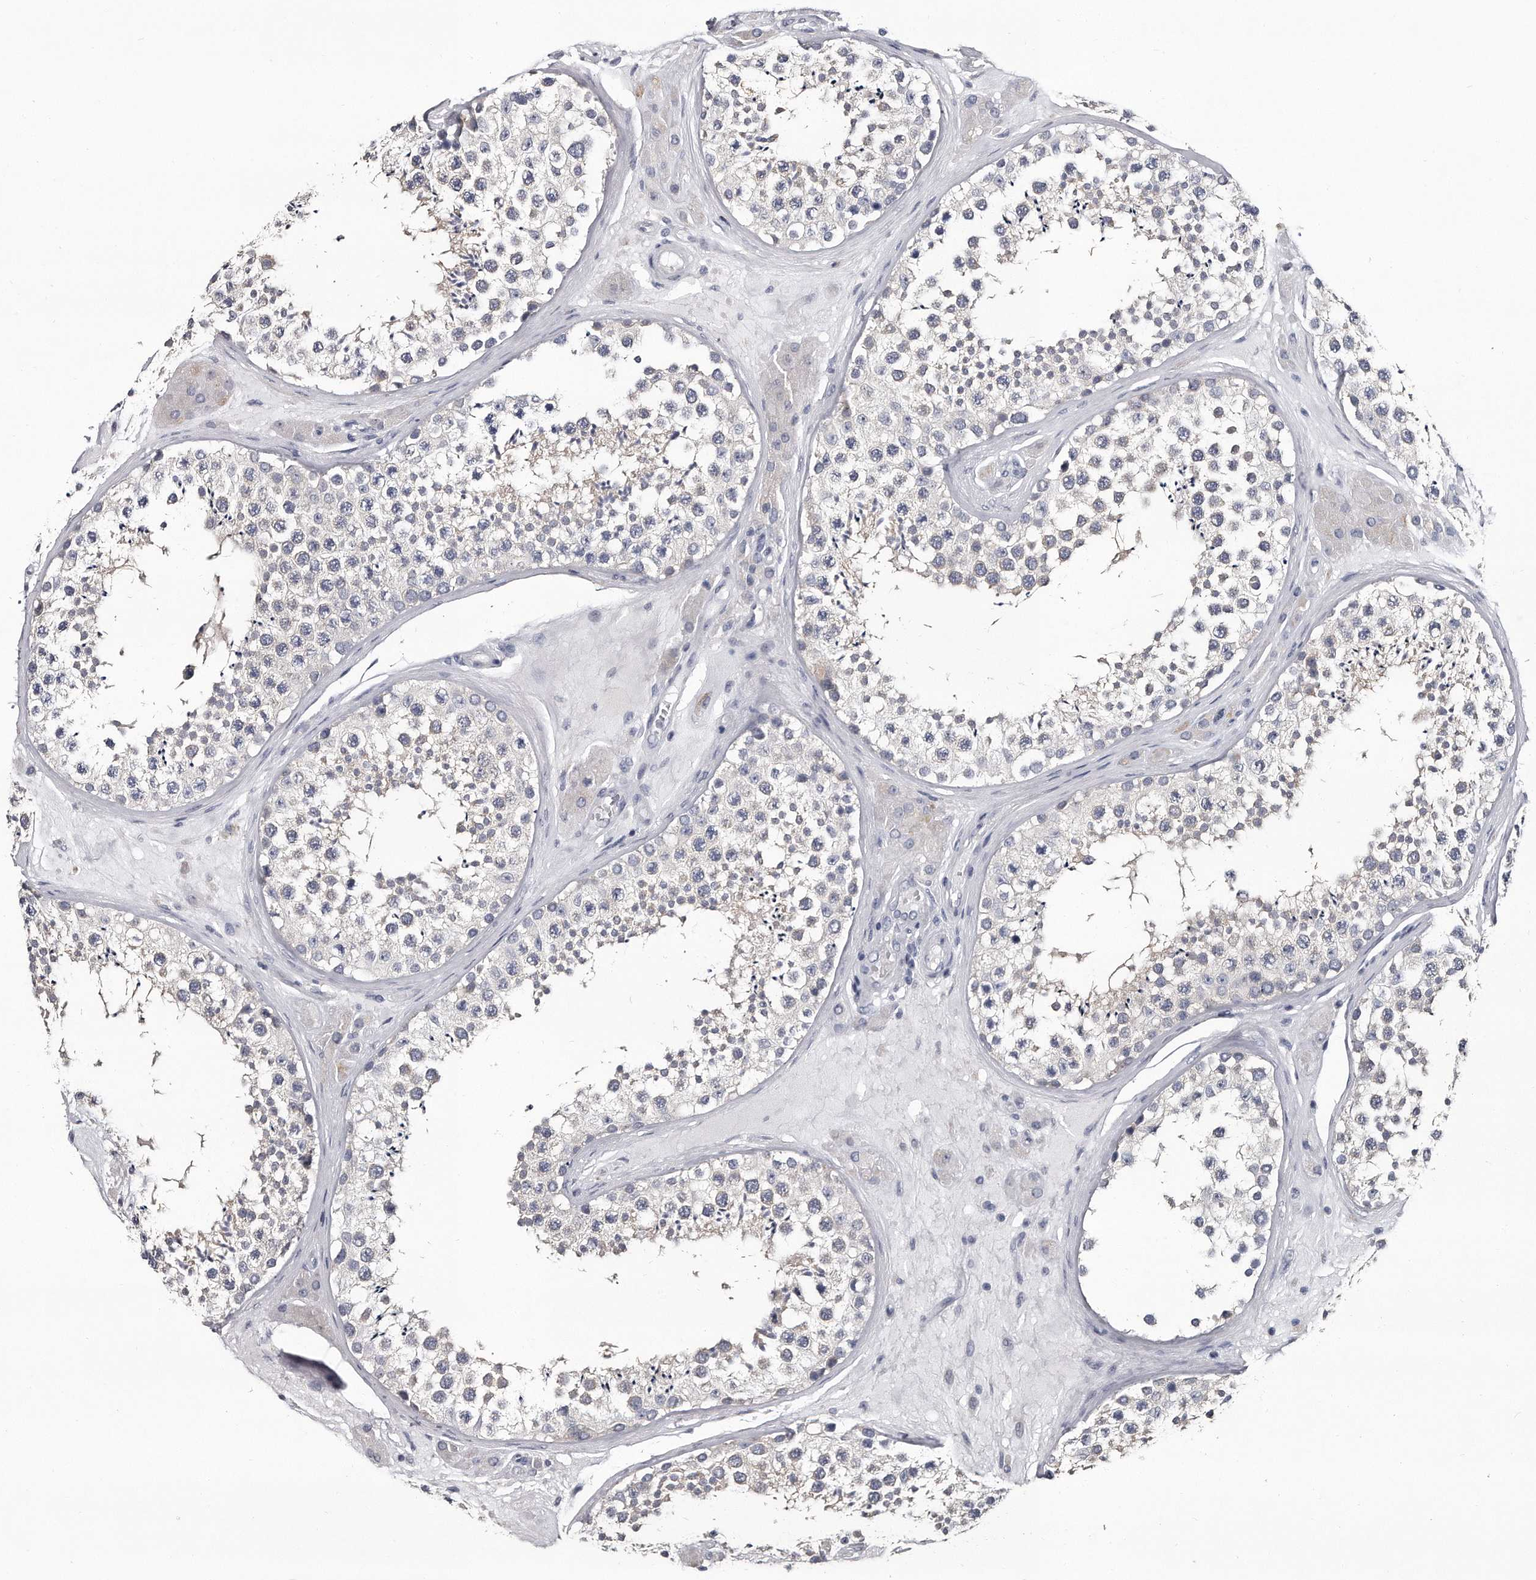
{"staining": {"intensity": "weak", "quantity": "<25%", "location": "cytoplasmic/membranous"}, "tissue": "testis", "cell_type": "Cells in seminiferous ducts", "image_type": "normal", "snomed": [{"axis": "morphology", "description": "Normal tissue, NOS"}, {"axis": "topography", "description": "Testis"}], "caption": "The photomicrograph reveals no significant expression in cells in seminiferous ducts of testis.", "gene": "GAPVD1", "patient": {"sex": "male", "age": 46}}